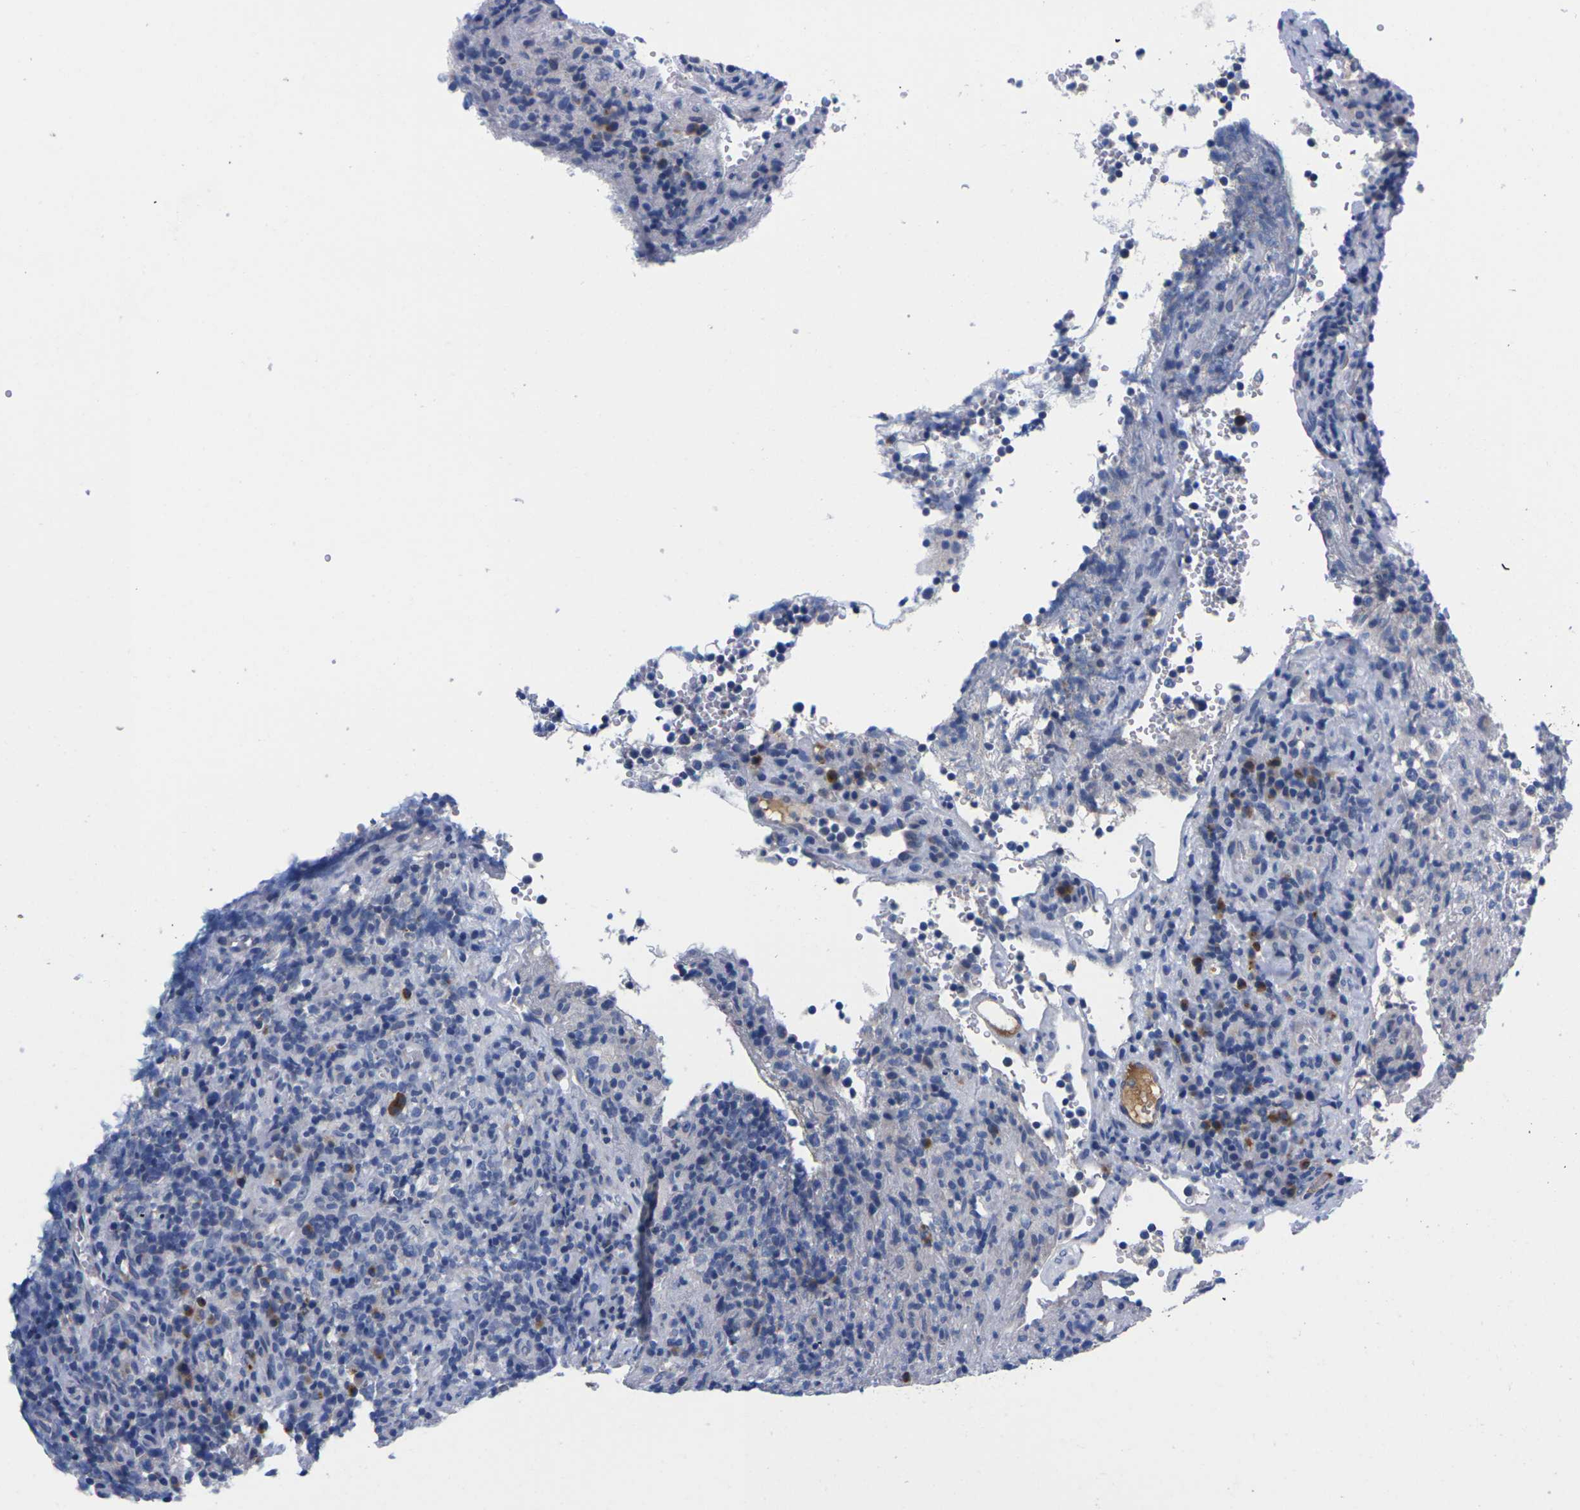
{"staining": {"intensity": "negative", "quantity": "none", "location": "none"}, "tissue": "lymphoma", "cell_type": "Tumor cells", "image_type": "cancer", "snomed": [{"axis": "morphology", "description": "Malignant lymphoma, non-Hodgkin's type, High grade"}, {"axis": "topography", "description": "Lymph node"}], "caption": "Image shows no protein expression in tumor cells of high-grade malignant lymphoma, non-Hodgkin's type tissue.", "gene": "FAM210A", "patient": {"sex": "female", "age": 76}}